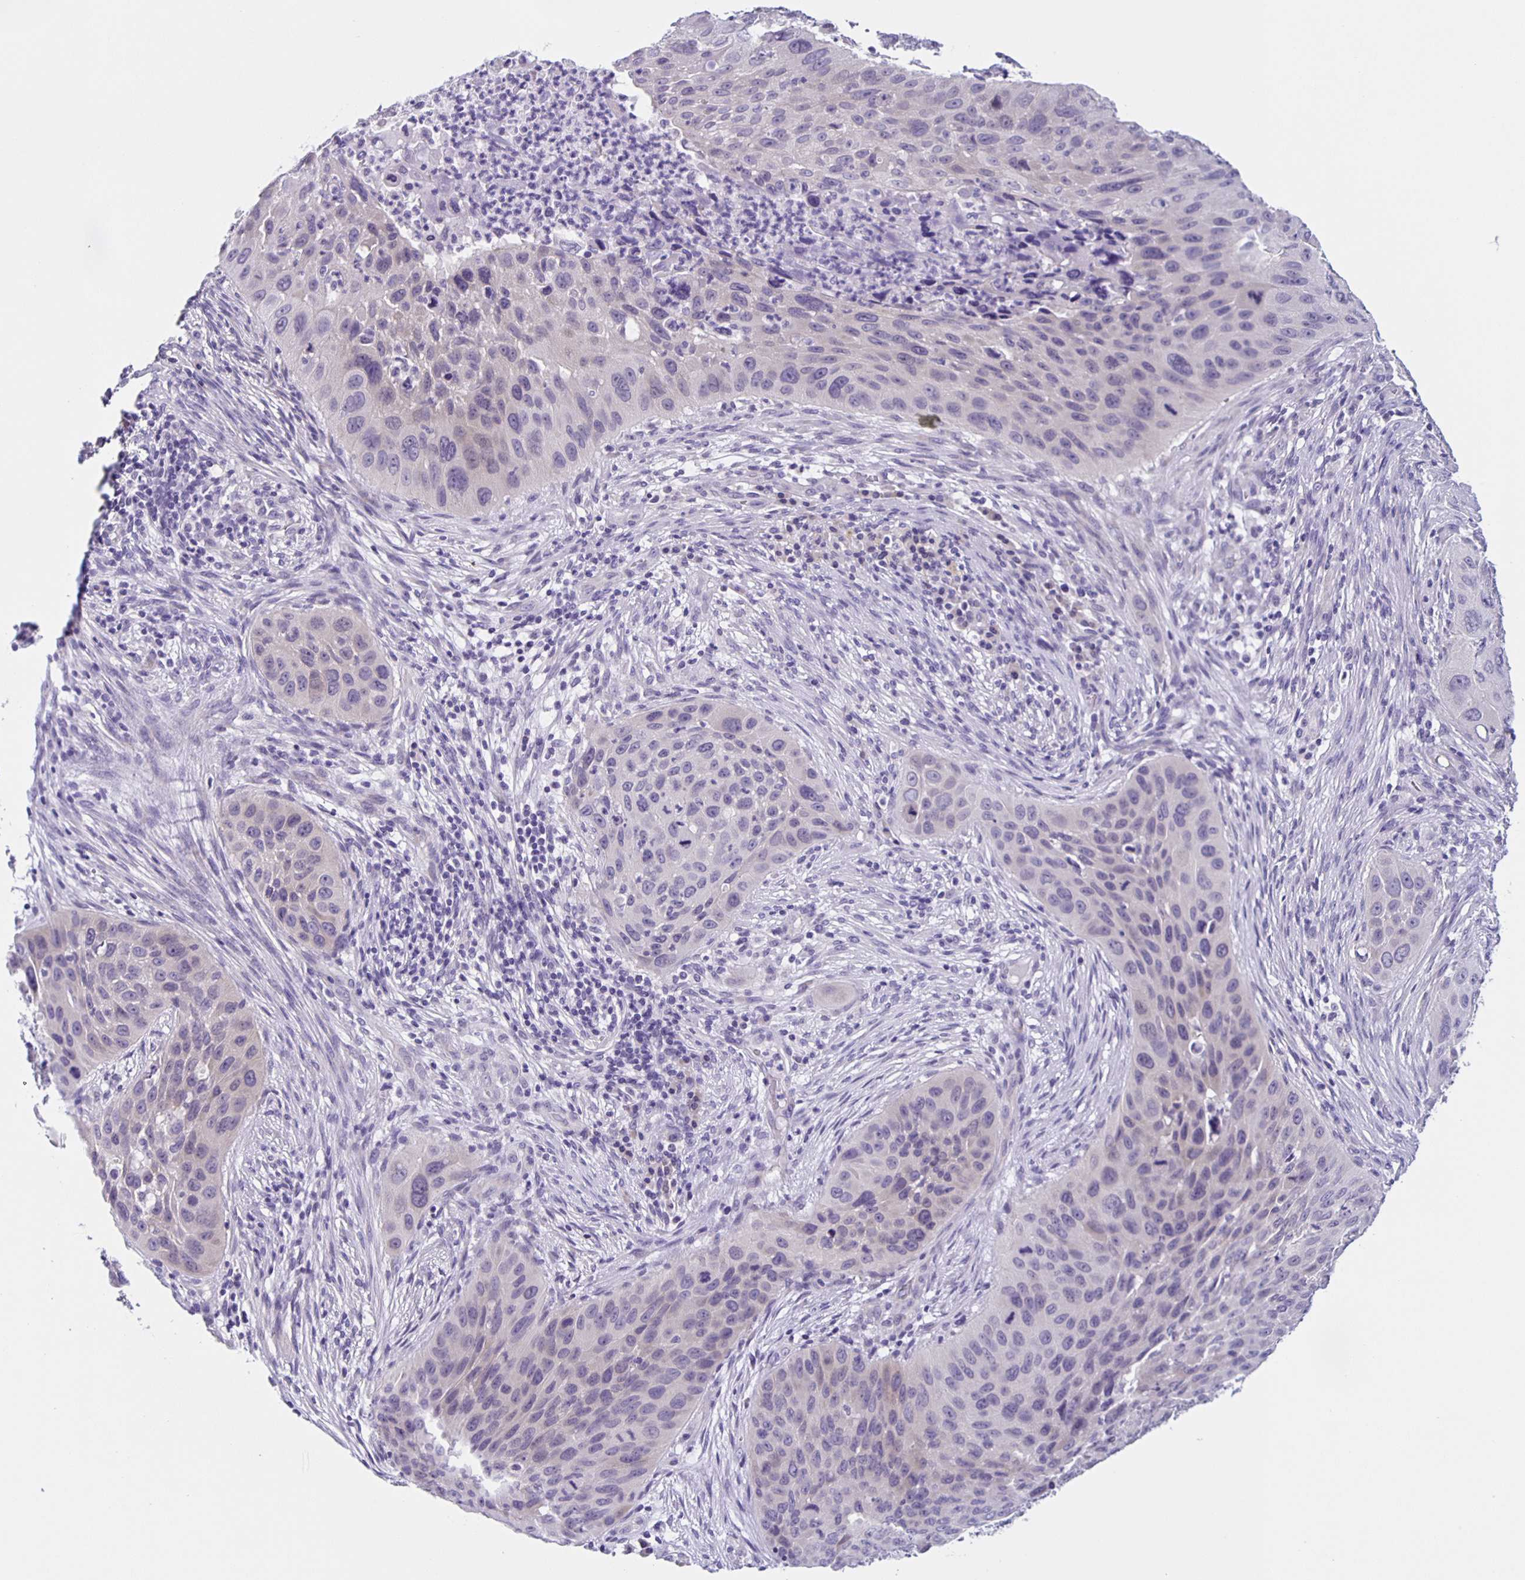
{"staining": {"intensity": "negative", "quantity": "none", "location": "none"}, "tissue": "lung cancer", "cell_type": "Tumor cells", "image_type": "cancer", "snomed": [{"axis": "morphology", "description": "Squamous cell carcinoma, NOS"}, {"axis": "topography", "description": "Lung"}], "caption": "Lung squamous cell carcinoma was stained to show a protein in brown. There is no significant positivity in tumor cells. (DAB IHC visualized using brightfield microscopy, high magnification).", "gene": "SLC12A3", "patient": {"sex": "male", "age": 63}}